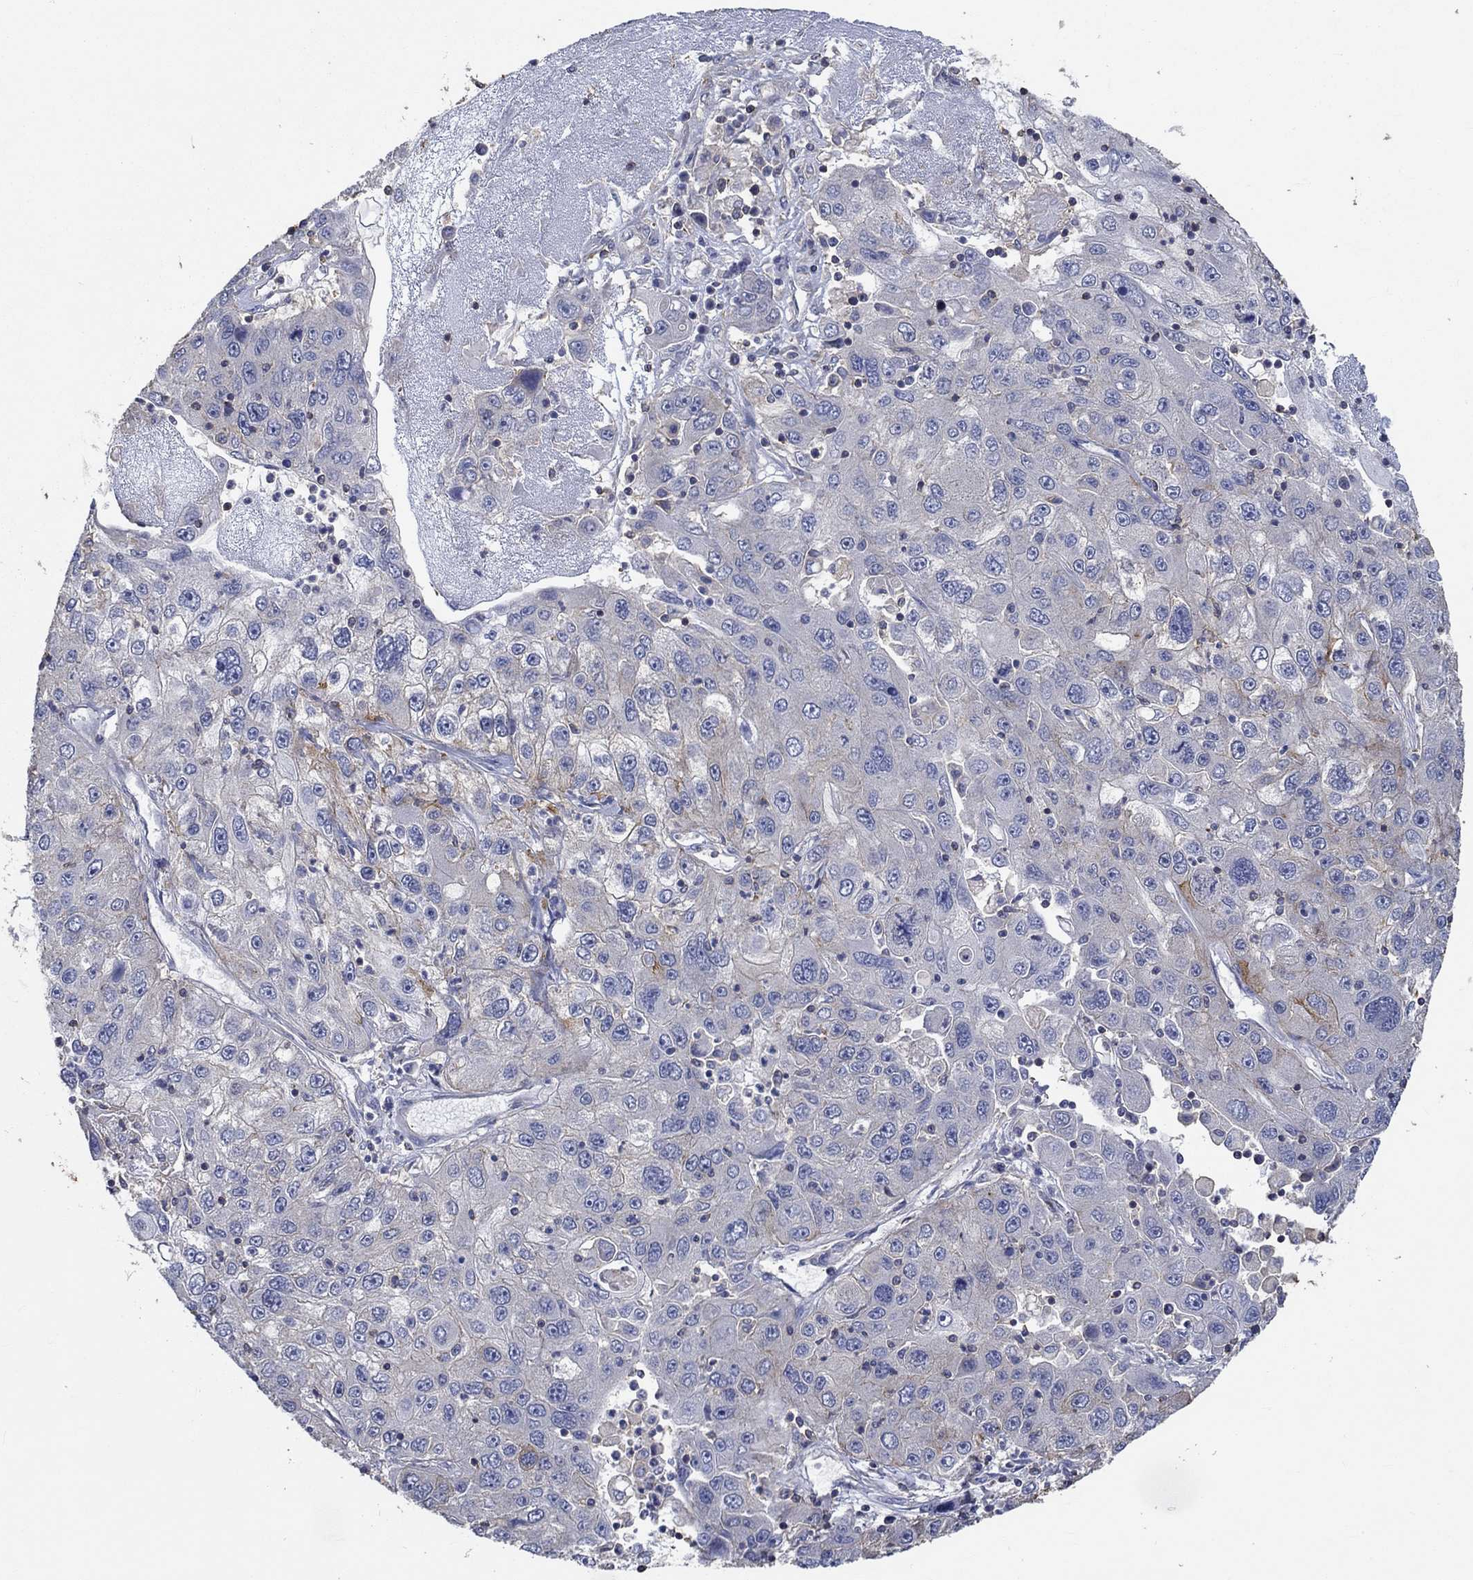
{"staining": {"intensity": "moderate", "quantity": "<25%", "location": "cytoplasmic/membranous"}, "tissue": "stomach cancer", "cell_type": "Tumor cells", "image_type": "cancer", "snomed": [{"axis": "morphology", "description": "Adenocarcinoma, NOS"}, {"axis": "topography", "description": "Stomach"}], "caption": "A photomicrograph of adenocarcinoma (stomach) stained for a protein demonstrates moderate cytoplasmic/membranous brown staining in tumor cells.", "gene": "TNFAIP8L3", "patient": {"sex": "male", "age": 56}}